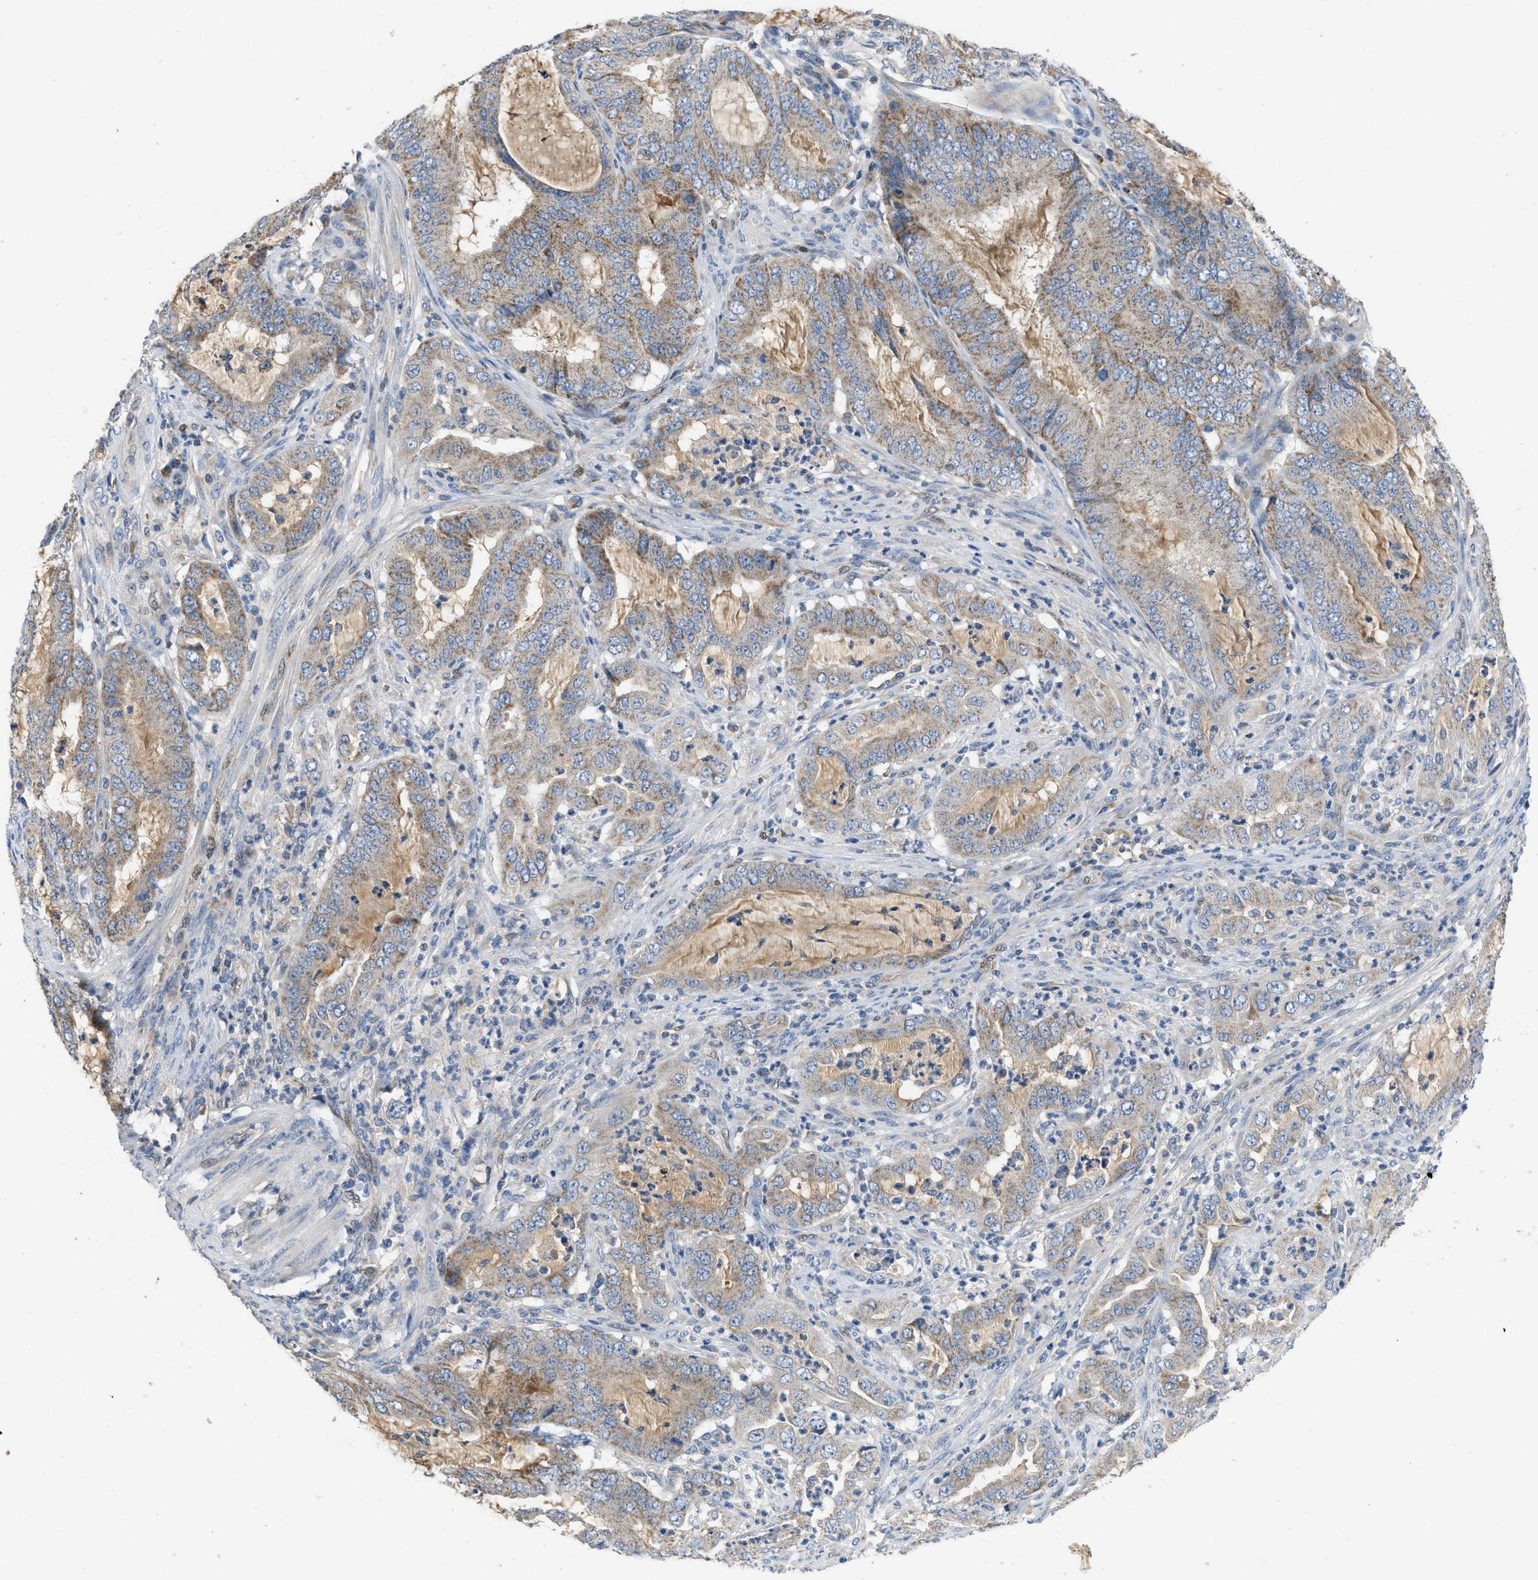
{"staining": {"intensity": "weak", "quantity": "<25%", "location": "cytoplasmic/membranous"}, "tissue": "endometrial cancer", "cell_type": "Tumor cells", "image_type": "cancer", "snomed": [{"axis": "morphology", "description": "Adenocarcinoma, NOS"}, {"axis": "topography", "description": "Endometrium"}], "caption": "Adenocarcinoma (endometrial) was stained to show a protein in brown. There is no significant positivity in tumor cells.", "gene": "PNKD", "patient": {"sex": "female", "age": 70}}